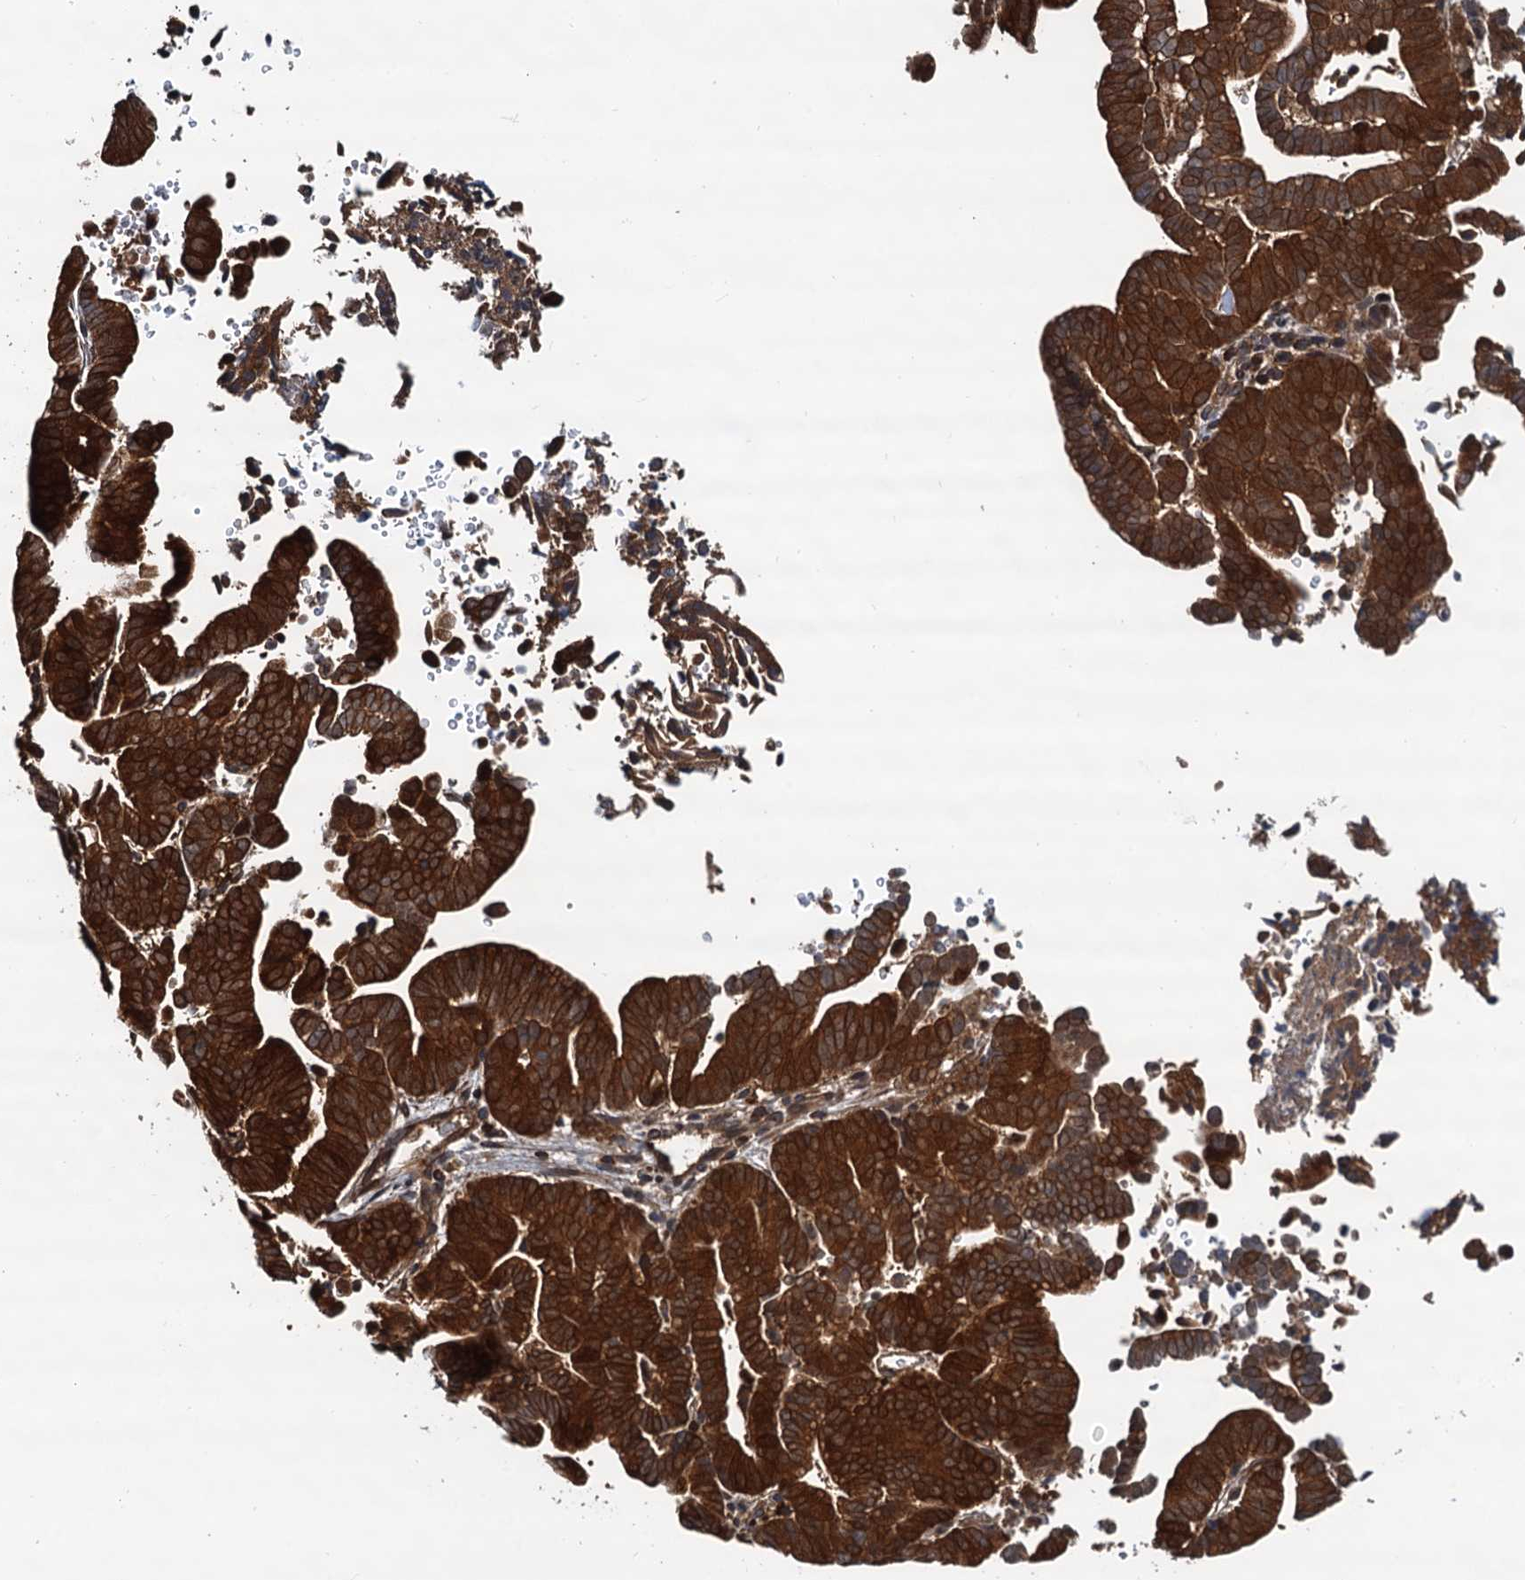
{"staining": {"intensity": "strong", "quantity": ">75%", "location": "cytoplasmic/membranous"}, "tissue": "liver cancer", "cell_type": "Tumor cells", "image_type": "cancer", "snomed": [{"axis": "morphology", "description": "Cholangiocarcinoma"}, {"axis": "topography", "description": "Liver"}], "caption": "Protein staining demonstrates strong cytoplasmic/membranous staining in approximately >75% of tumor cells in liver cancer. Using DAB (3,3'-diaminobenzidine) (brown) and hematoxylin (blue) stains, captured at high magnification using brightfield microscopy.", "gene": "AAGAB", "patient": {"sex": "female", "age": 75}}